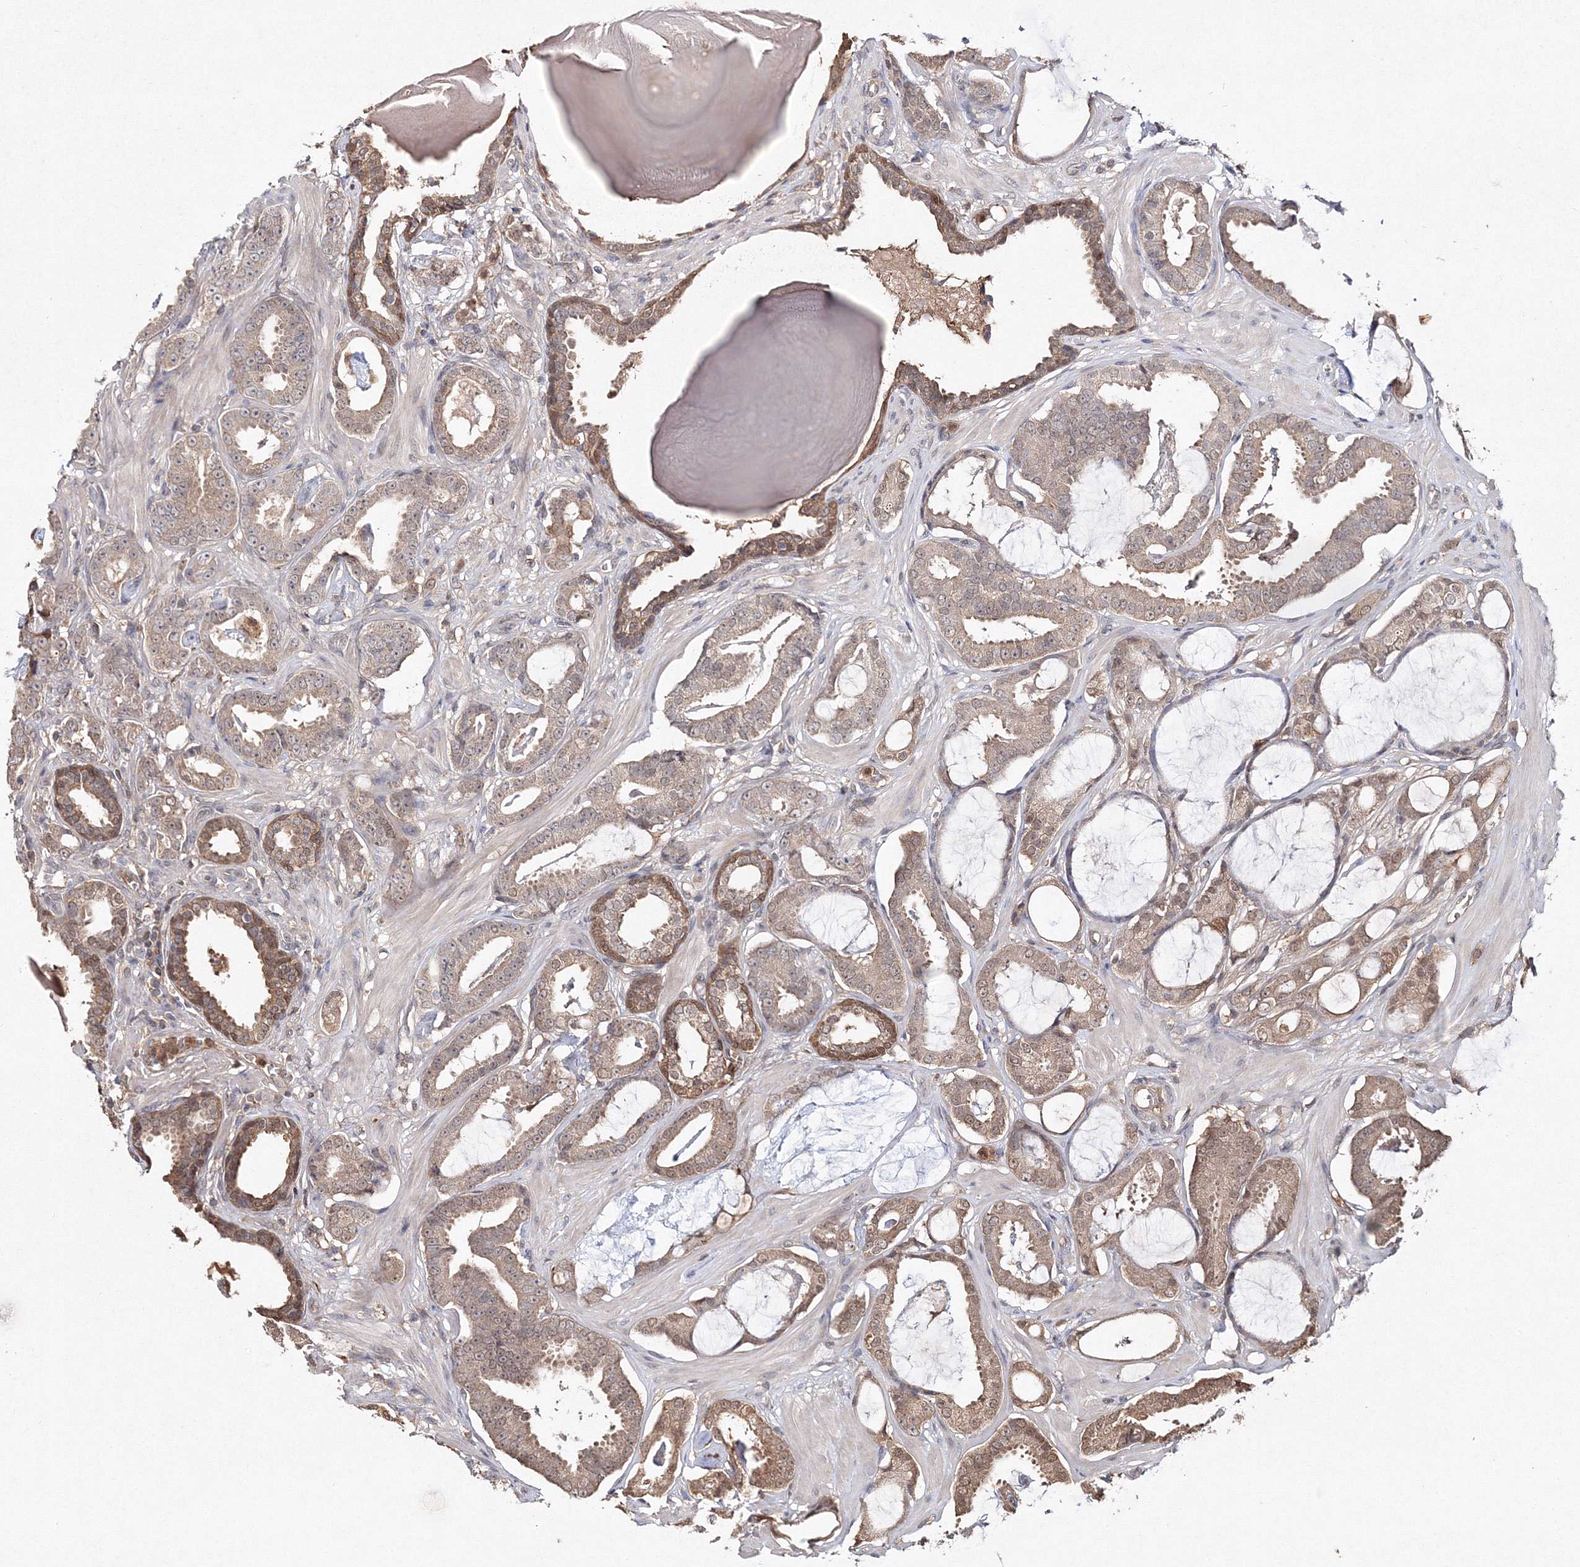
{"staining": {"intensity": "weak", "quantity": ">75%", "location": "cytoplasmic/membranous,nuclear"}, "tissue": "prostate cancer", "cell_type": "Tumor cells", "image_type": "cancer", "snomed": [{"axis": "morphology", "description": "Adenocarcinoma, Low grade"}, {"axis": "topography", "description": "Prostate"}], "caption": "Immunohistochemical staining of human prostate cancer exhibits weak cytoplasmic/membranous and nuclear protein expression in approximately >75% of tumor cells. Nuclei are stained in blue.", "gene": "S100A11", "patient": {"sex": "male", "age": 53}}